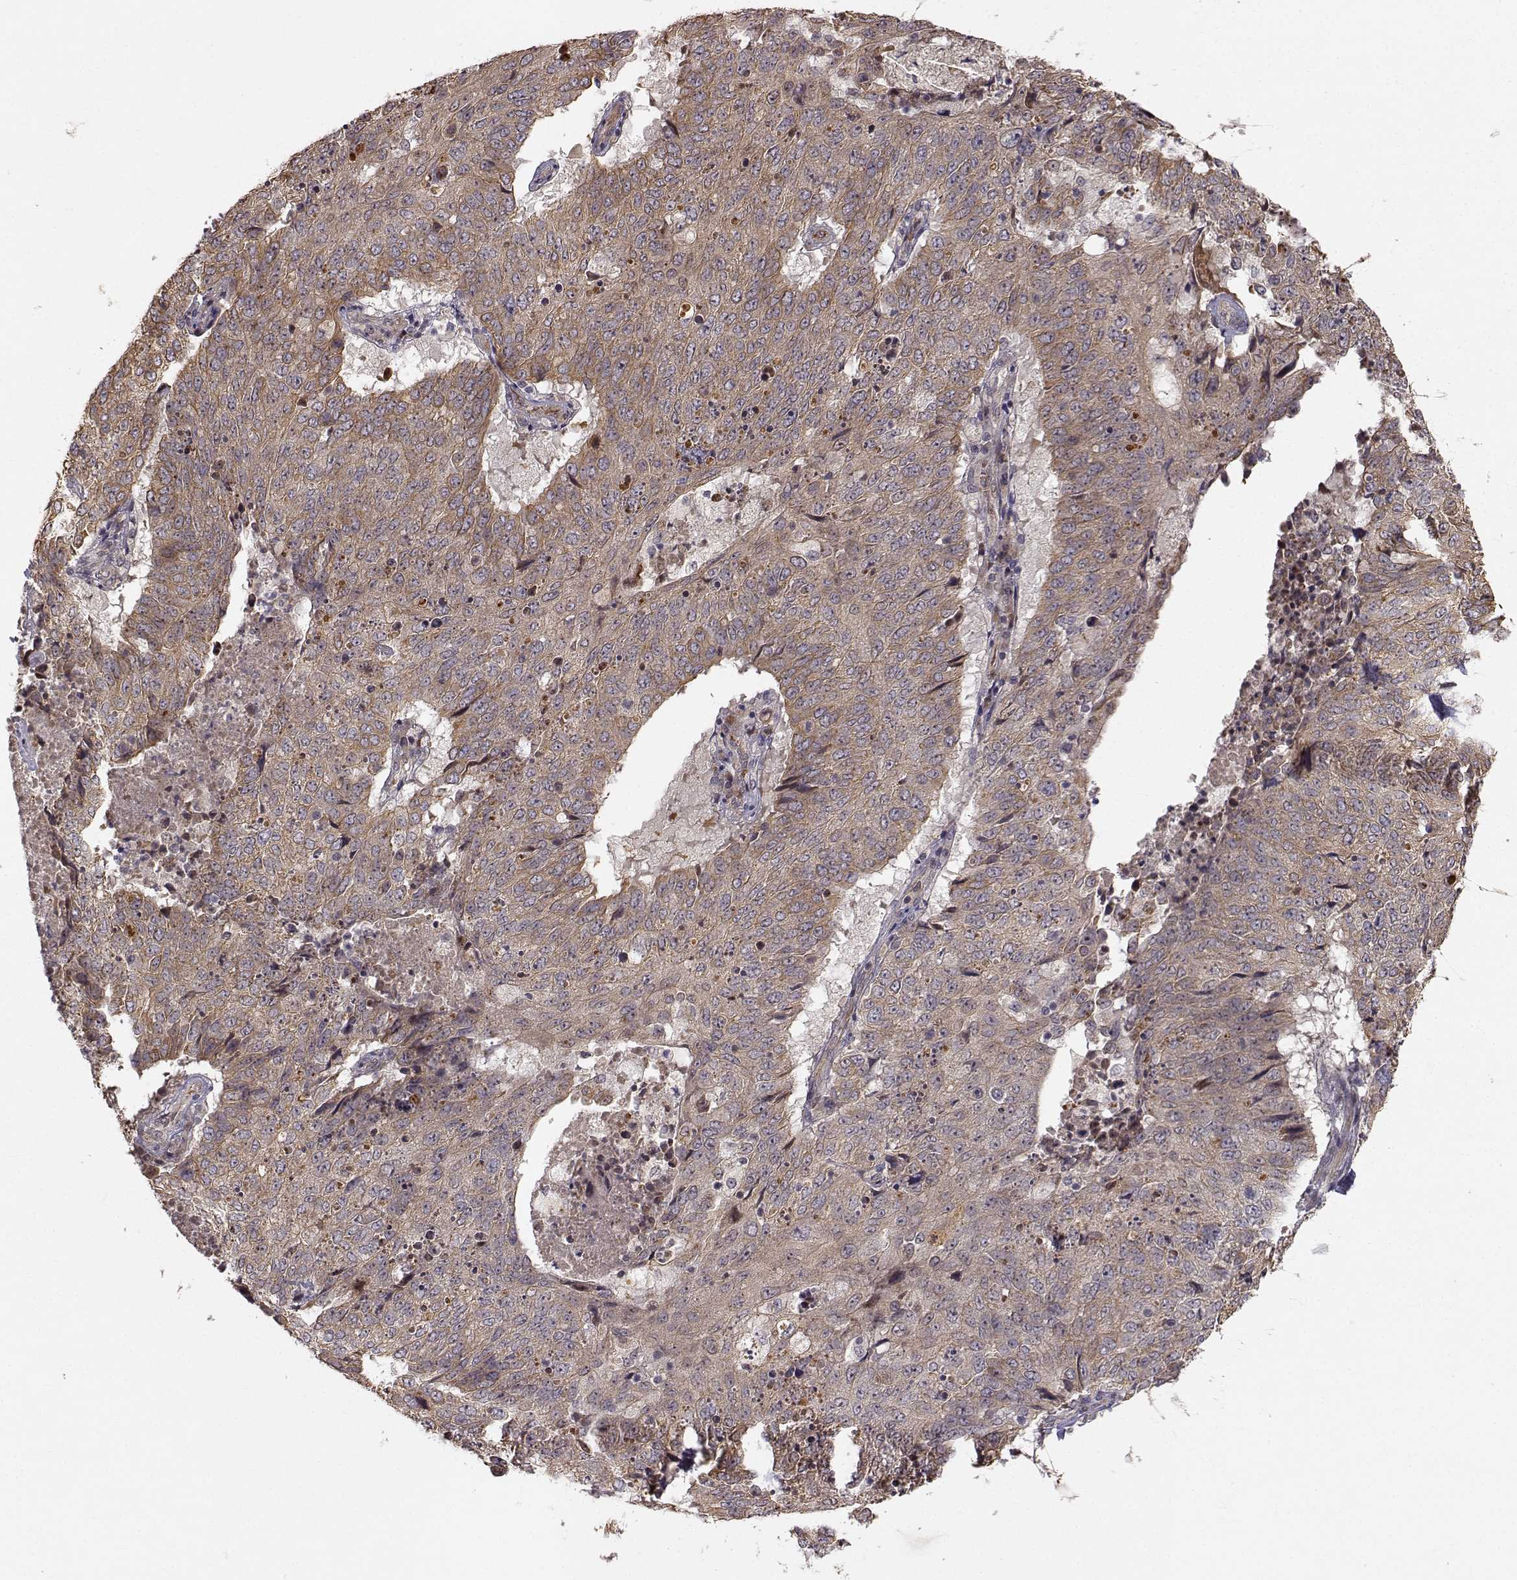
{"staining": {"intensity": "moderate", "quantity": "25%-75%", "location": "cytoplasmic/membranous"}, "tissue": "lung cancer", "cell_type": "Tumor cells", "image_type": "cancer", "snomed": [{"axis": "morphology", "description": "Normal tissue, NOS"}, {"axis": "morphology", "description": "Squamous cell carcinoma, NOS"}, {"axis": "topography", "description": "Bronchus"}, {"axis": "topography", "description": "Lung"}], "caption": "This is an image of immunohistochemistry (IHC) staining of lung cancer (squamous cell carcinoma), which shows moderate positivity in the cytoplasmic/membranous of tumor cells.", "gene": "APC", "patient": {"sex": "male", "age": 64}}